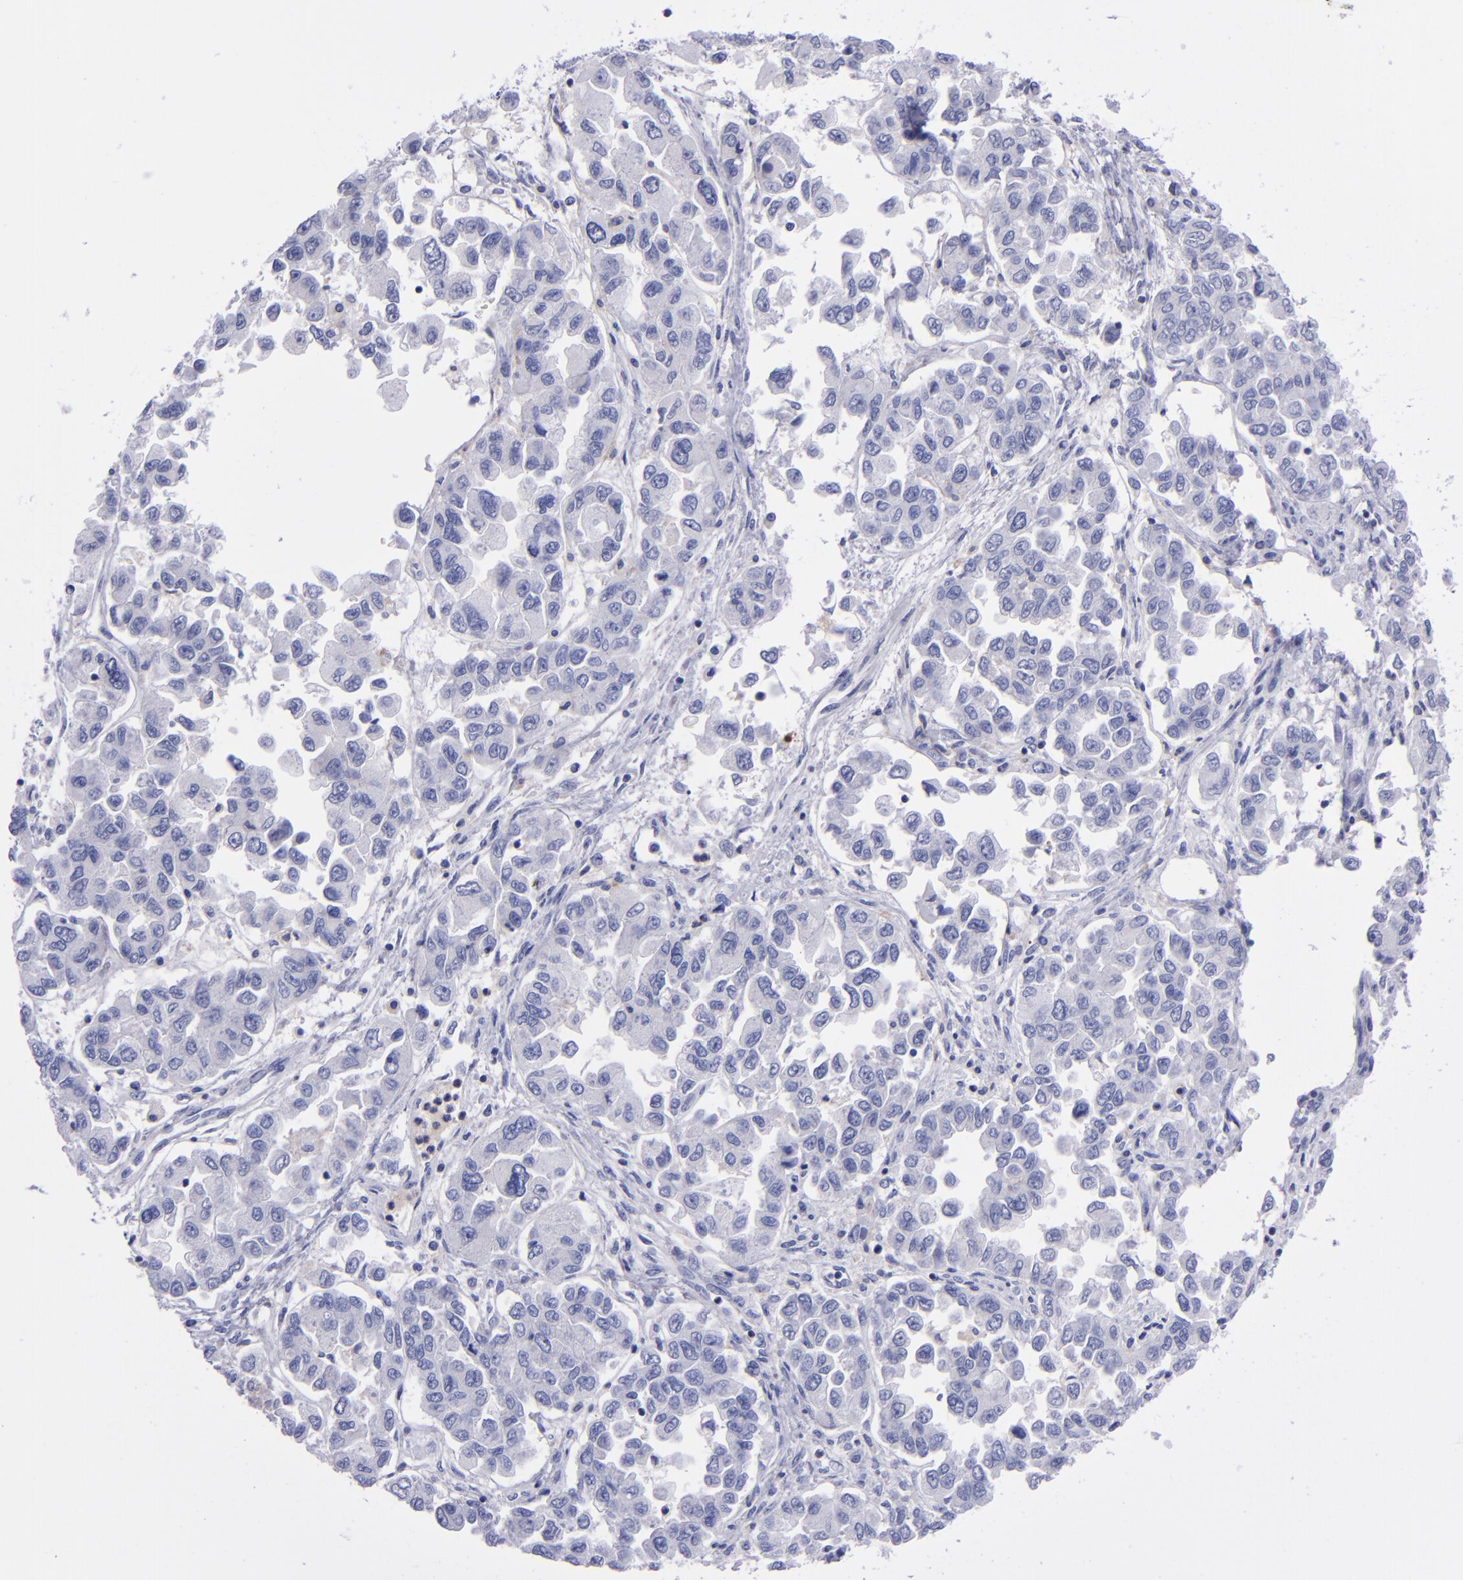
{"staining": {"intensity": "negative", "quantity": "none", "location": "none"}, "tissue": "ovarian cancer", "cell_type": "Tumor cells", "image_type": "cancer", "snomed": [{"axis": "morphology", "description": "Cystadenocarcinoma, serous, NOS"}, {"axis": "topography", "description": "Ovary"}], "caption": "Protein analysis of serous cystadenocarcinoma (ovarian) demonstrates no significant expression in tumor cells.", "gene": "CD37", "patient": {"sex": "female", "age": 84}}